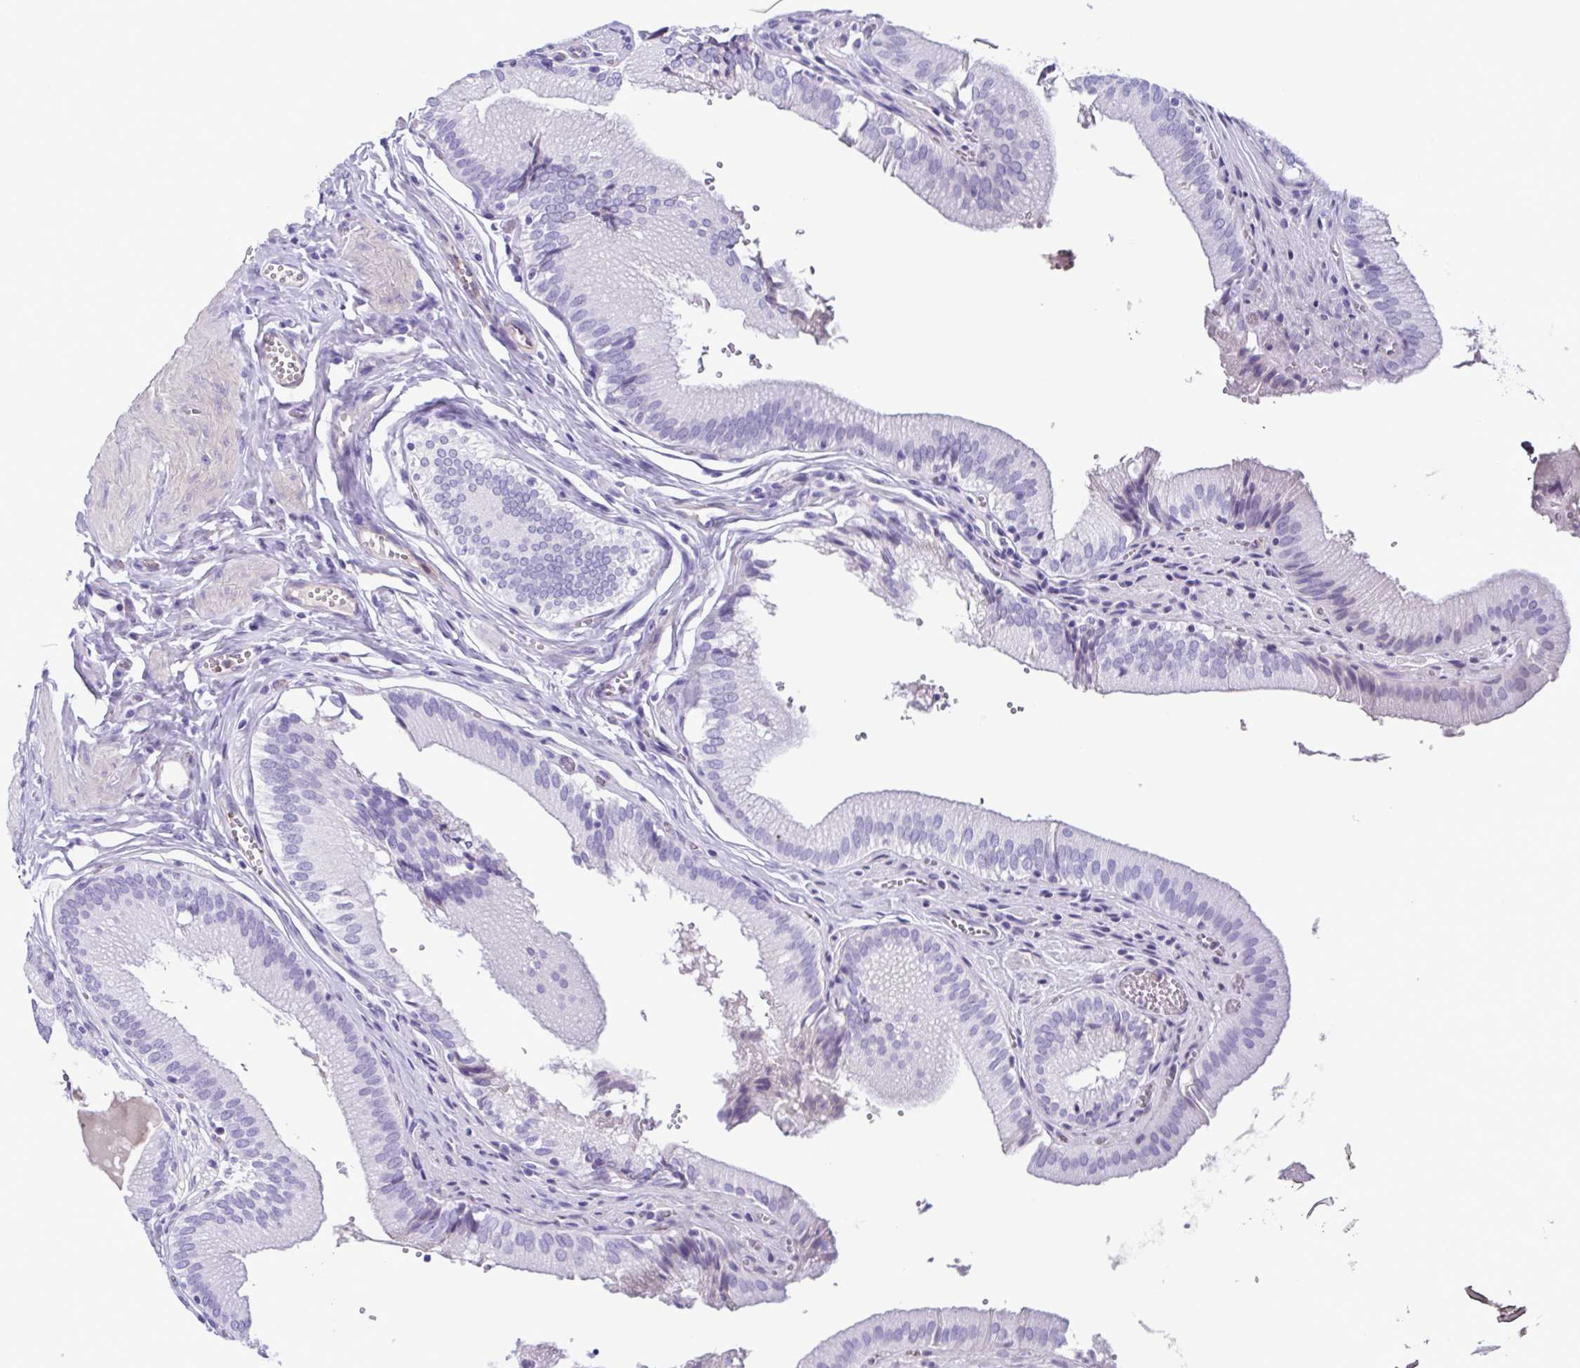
{"staining": {"intensity": "negative", "quantity": "none", "location": "none"}, "tissue": "gallbladder", "cell_type": "Glandular cells", "image_type": "normal", "snomed": [{"axis": "morphology", "description": "Normal tissue, NOS"}, {"axis": "topography", "description": "Gallbladder"}, {"axis": "topography", "description": "Peripheral nerve tissue"}], "caption": "Protein analysis of normal gallbladder reveals no significant positivity in glandular cells.", "gene": "CYP11B1", "patient": {"sex": "male", "age": 17}}